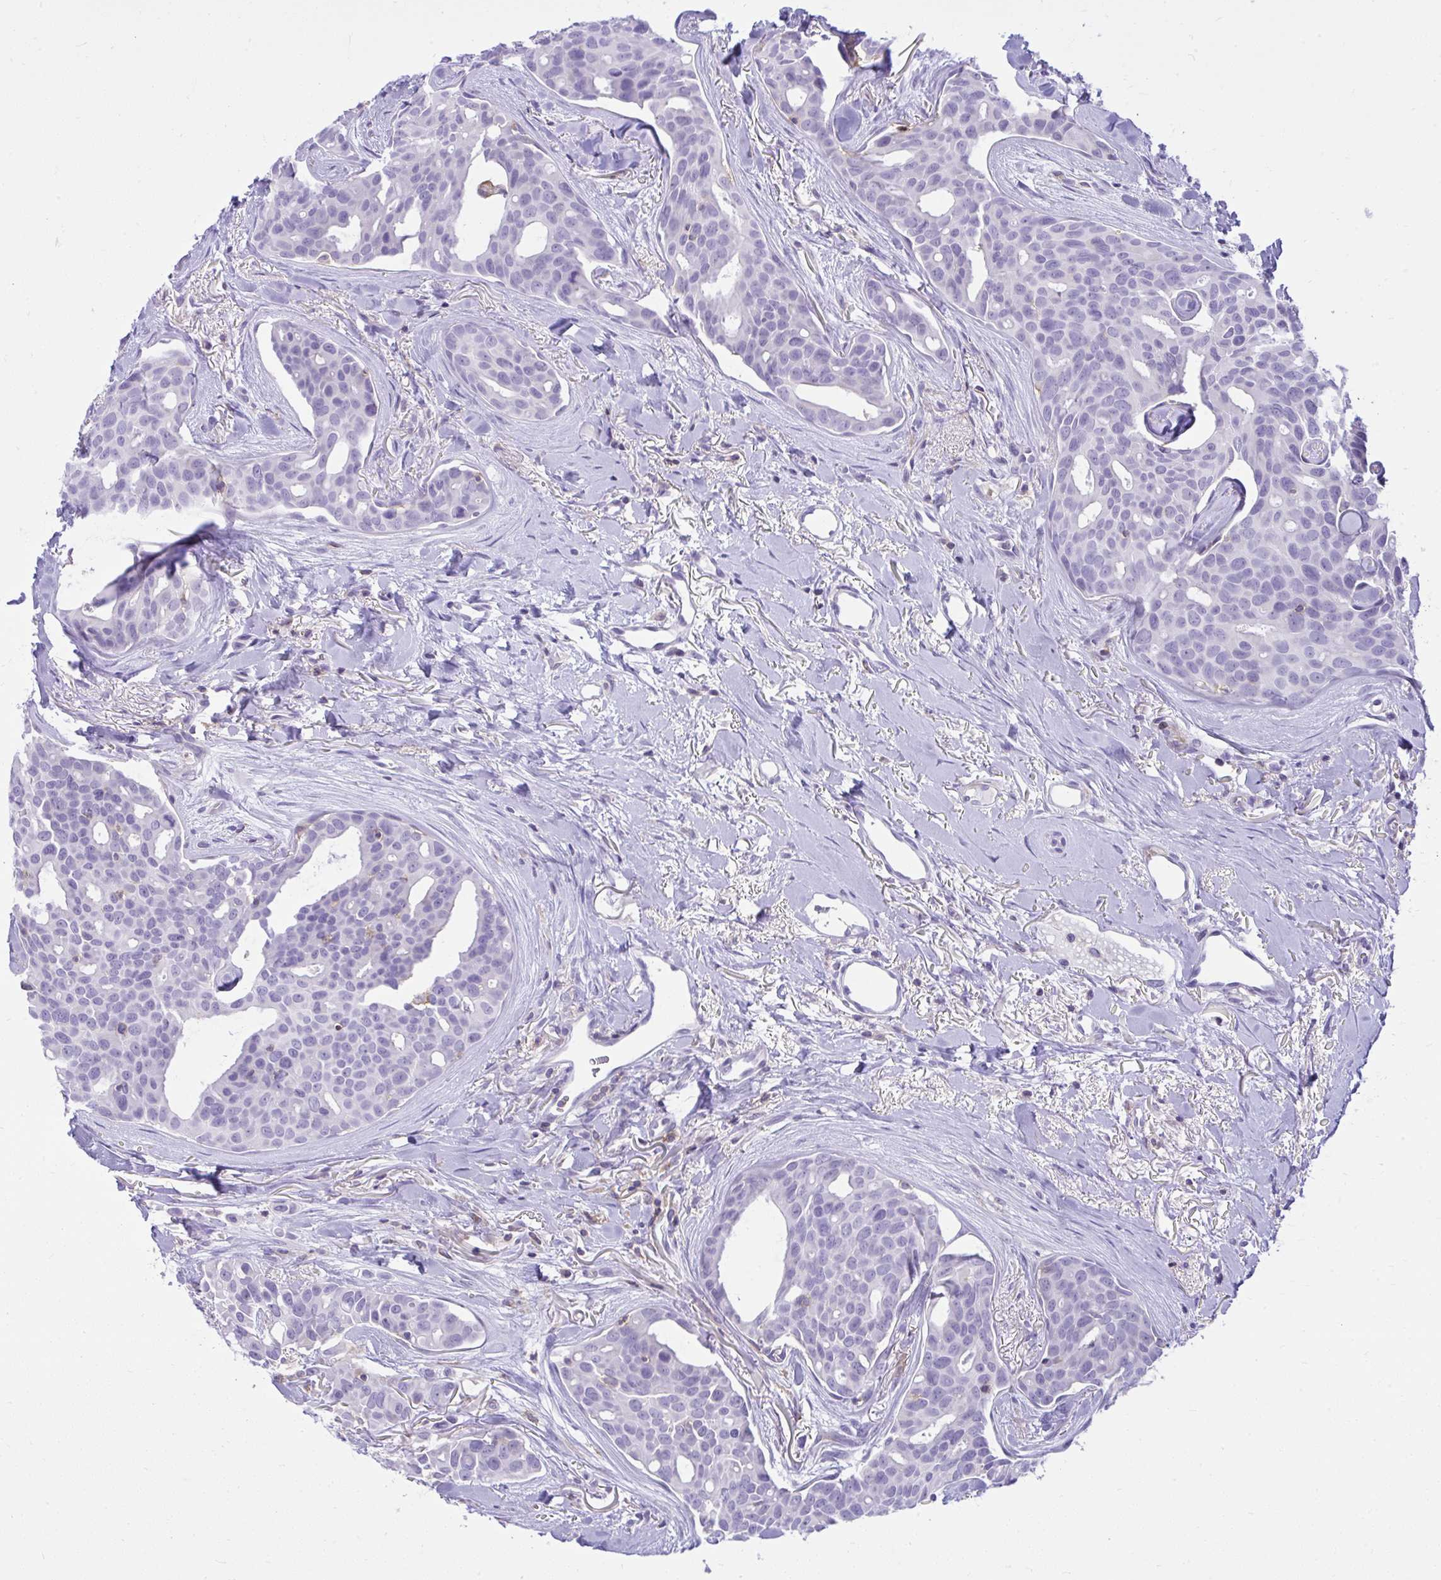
{"staining": {"intensity": "negative", "quantity": "none", "location": "none"}, "tissue": "breast cancer", "cell_type": "Tumor cells", "image_type": "cancer", "snomed": [{"axis": "morphology", "description": "Duct carcinoma"}, {"axis": "topography", "description": "Breast"}], "caption": "Tumor cells are negative for brown protein staining in breast cancer (intraductal carcinoma).", "gene": "GPRIN3", "patient": {"sex": "female", "age": 54}}